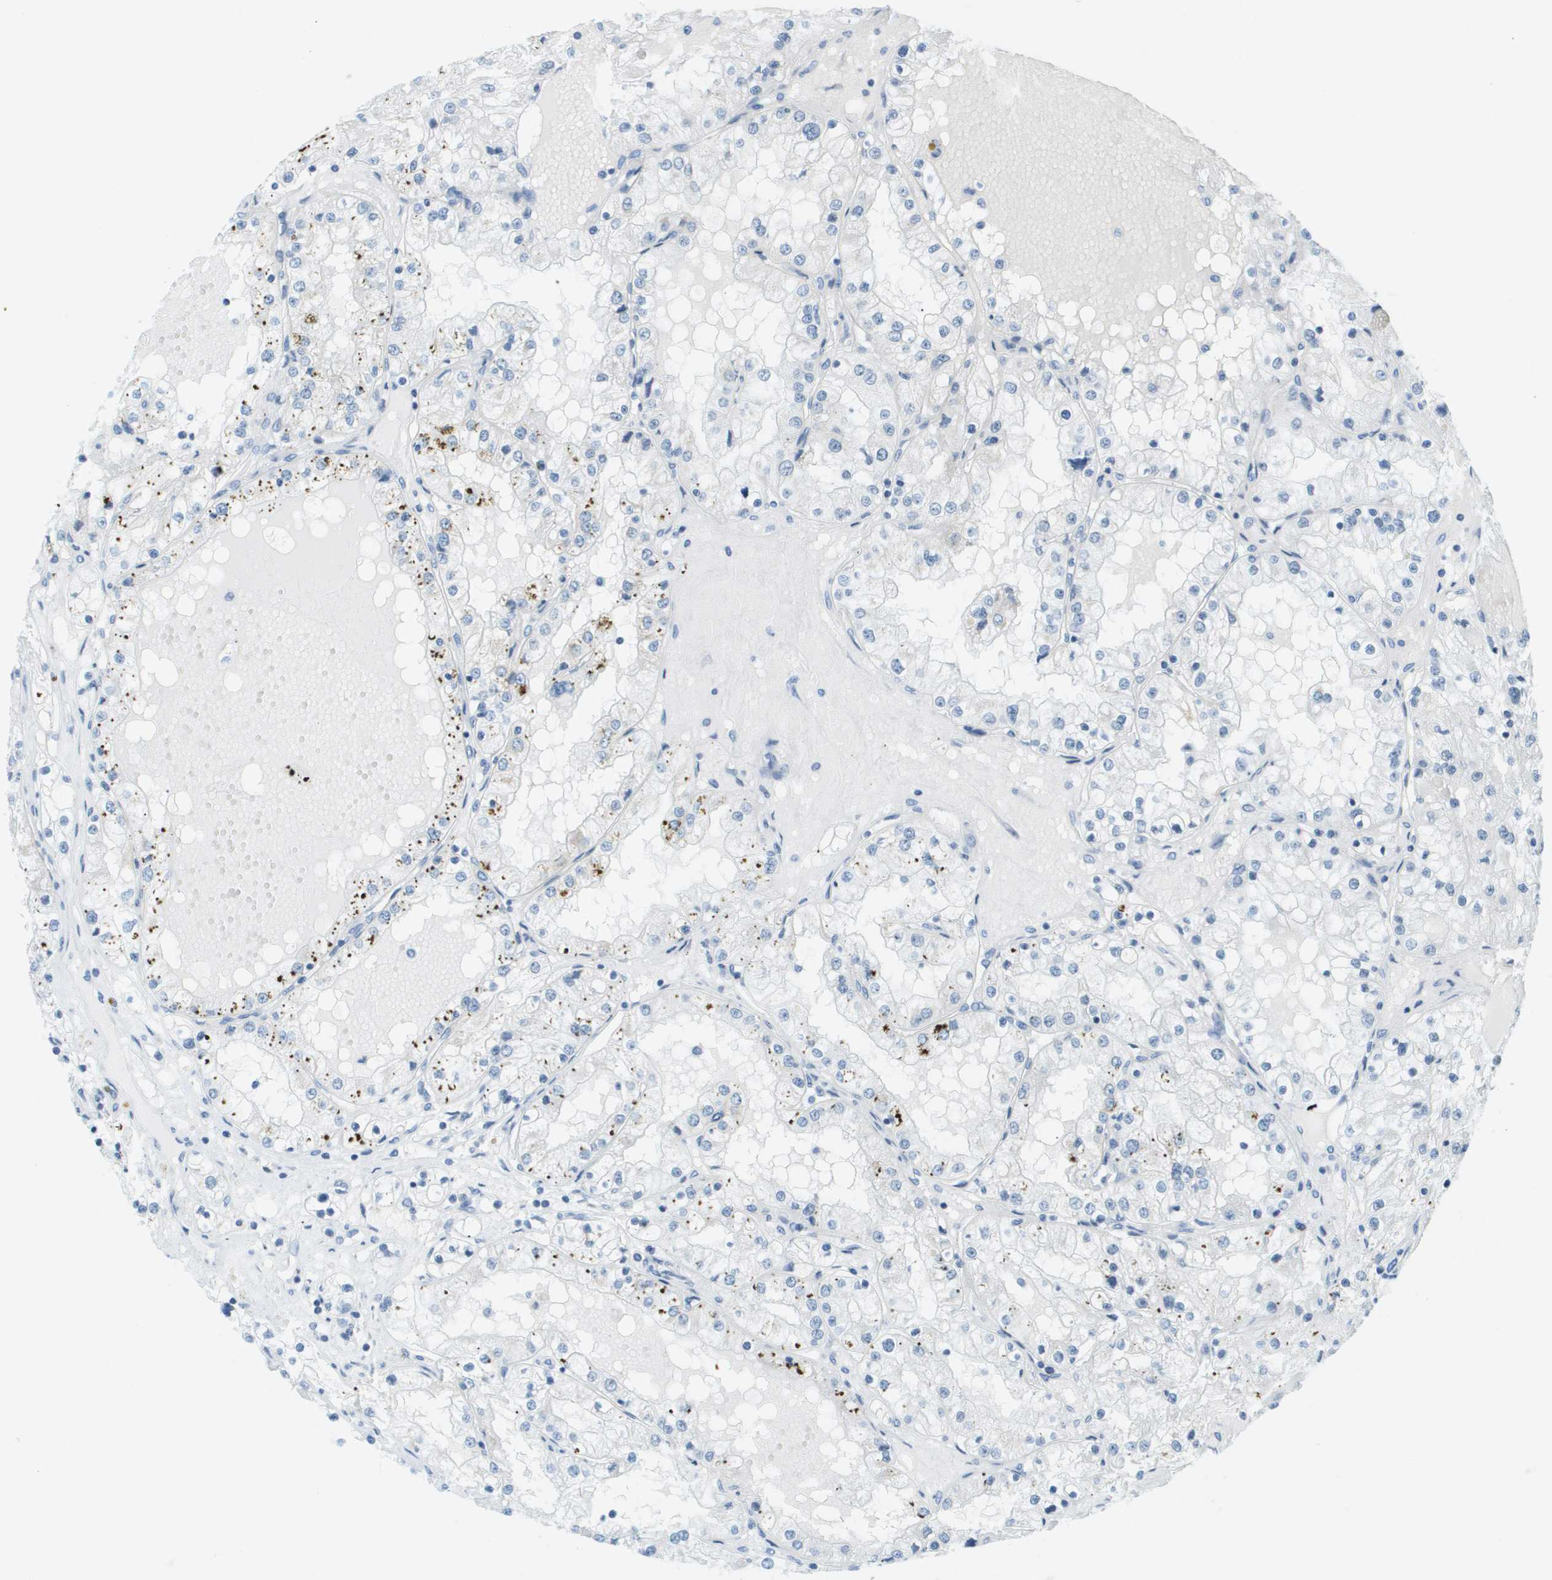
{"staining": {"intensity": "negative", "quantity": "none", "location": "none"}, "tissue": "renal cancer", "cell_type": "Tumor cells", "image_type": "cancer", "snomed": [{"axis": "morphology", "description": "Adenocarcinoma, NOS"}, {"axis": "topography", "description": "Kidney"}], "caption": "Human renal cancer stained for a protein using immunohistochemistry displays no staining in tumor cells.", "gene": "SMYD5", "patient": {"sex": "male", "age": 68}}